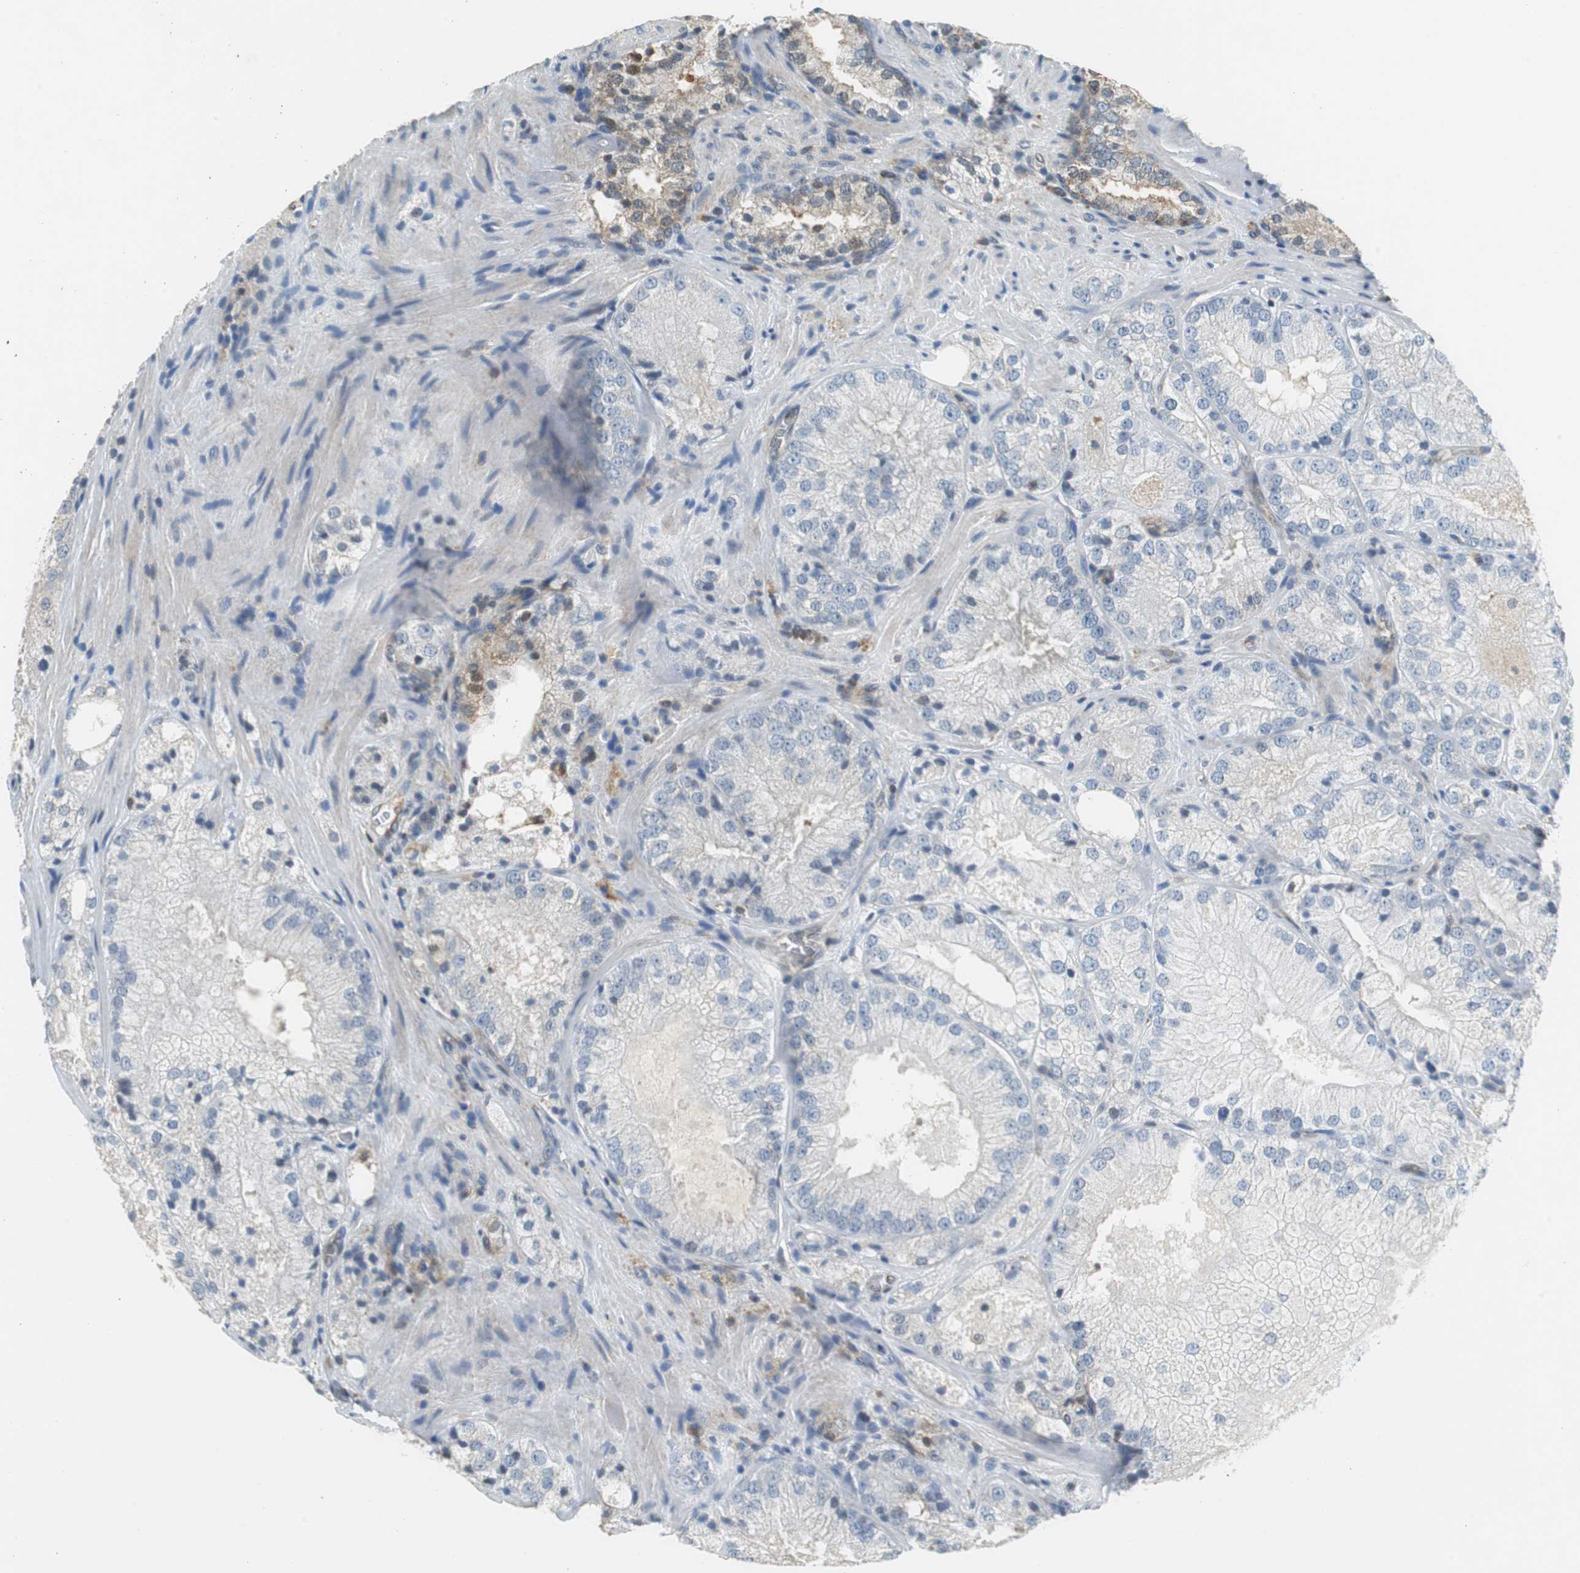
{"staining": {"intensity": "negative", "quantity": "none", "location": "none"}, "tissue": "prostate cancer", "cell_type": "Tumor cells", "image_type": "cancer", "snomed": [{"axis": "morphology", "description": "Adenocarcinoma, Low grade"}, {"axis": "topography", "description": "Prostate"}], "caption": "Low-grade adenocarcinoma (prostate) stained for a protein using immunohistochemistry (IHC) reveals no staining tumor cells.", "gene": "GSDMD", "patient": {"sex": "male", "age": 60}}